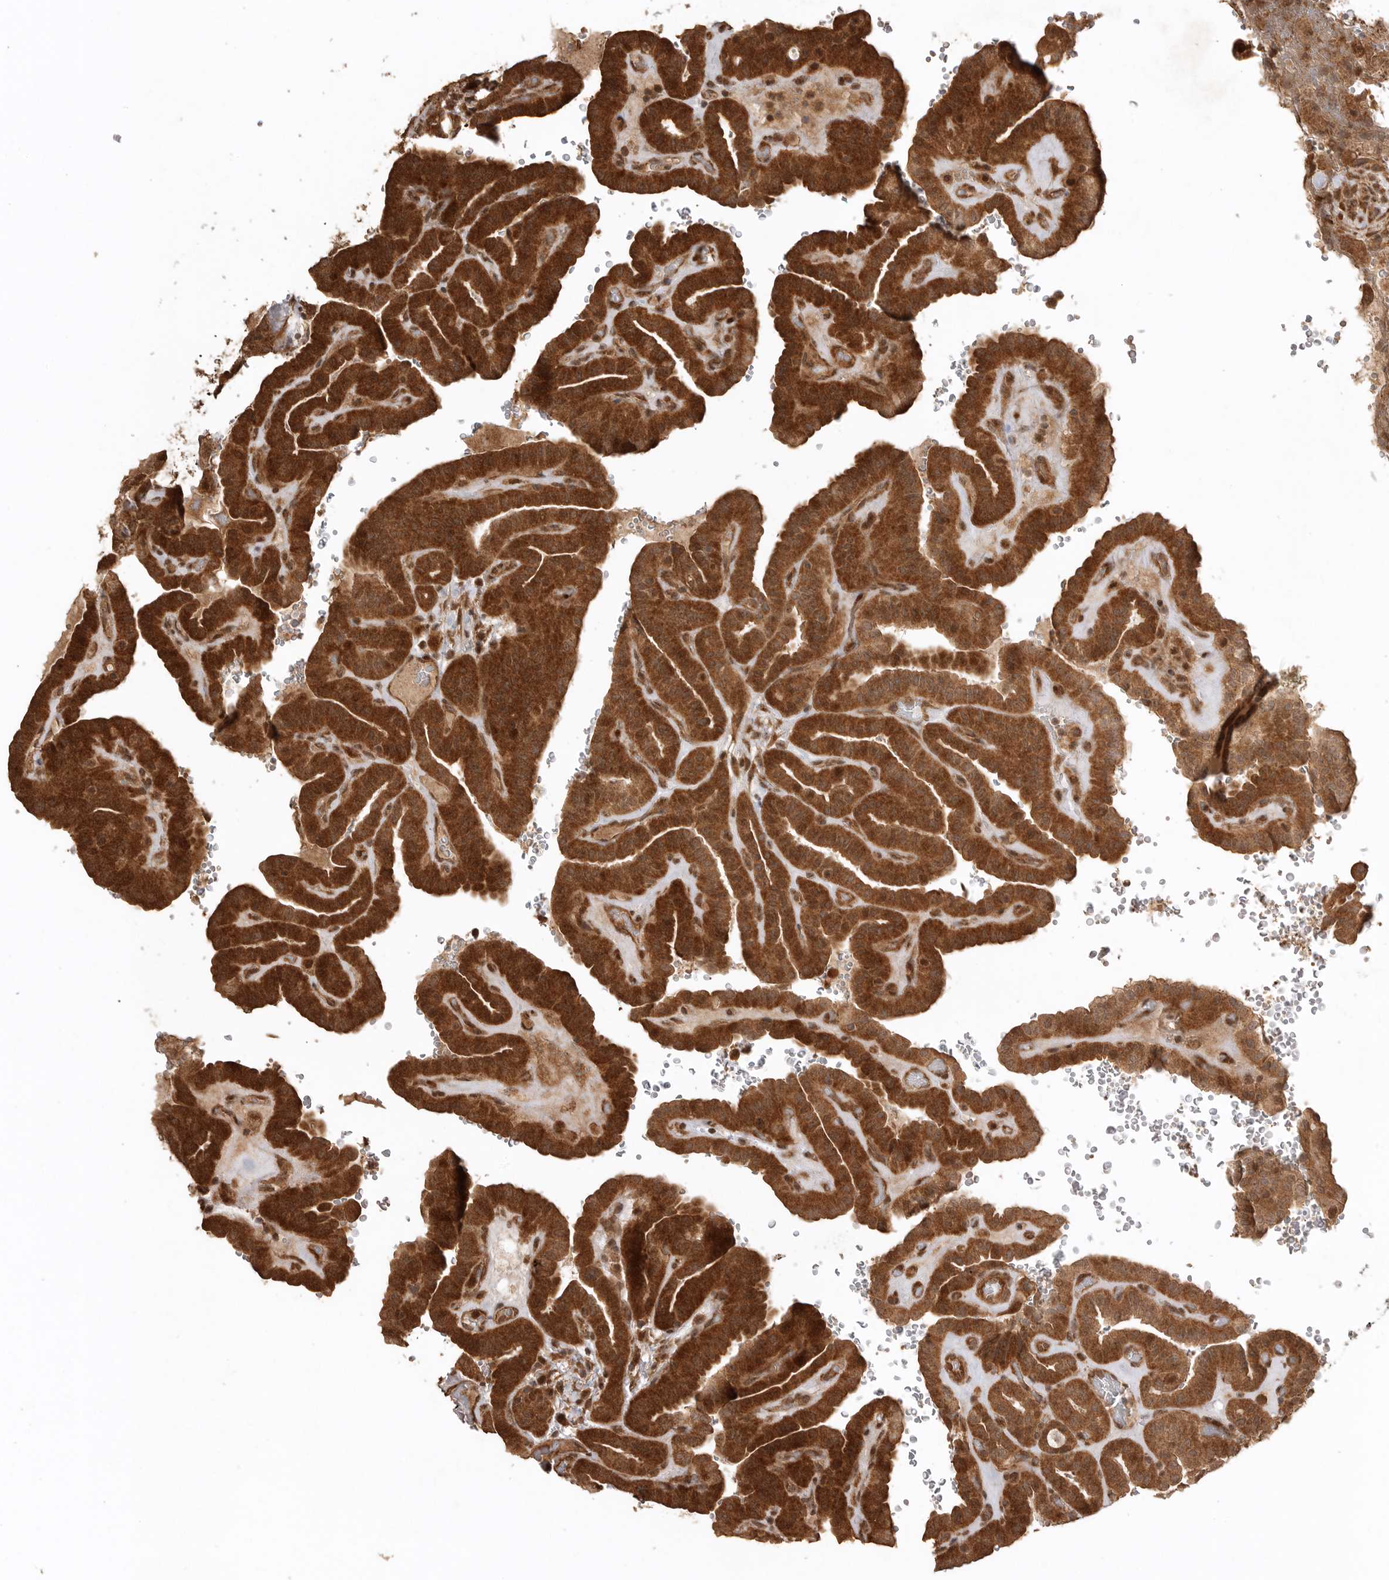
{"staining": {"intensity": "strong", "quantity": ">75%", "location": "cytoplasmic/membranous"}, "tissue": "thyroid cancer", "cell_type": "Tumor cells", "image_type": "cancer", "snomed": [{"axis": "morphology", "description": "Papillary adenocarcinoma, NOS"}, {"axis": "topography", "description": "Thyroid gland"}], "caption": "There is high levels of strong cytoplasmic/membranous staining in tumor cells of thyroid cancer (papillary adenocarcinoma), as demonstrated by immunohistochemical staining (brown color).", "gene": "BOC", "patient": {"sex": "male", "age": 77}}